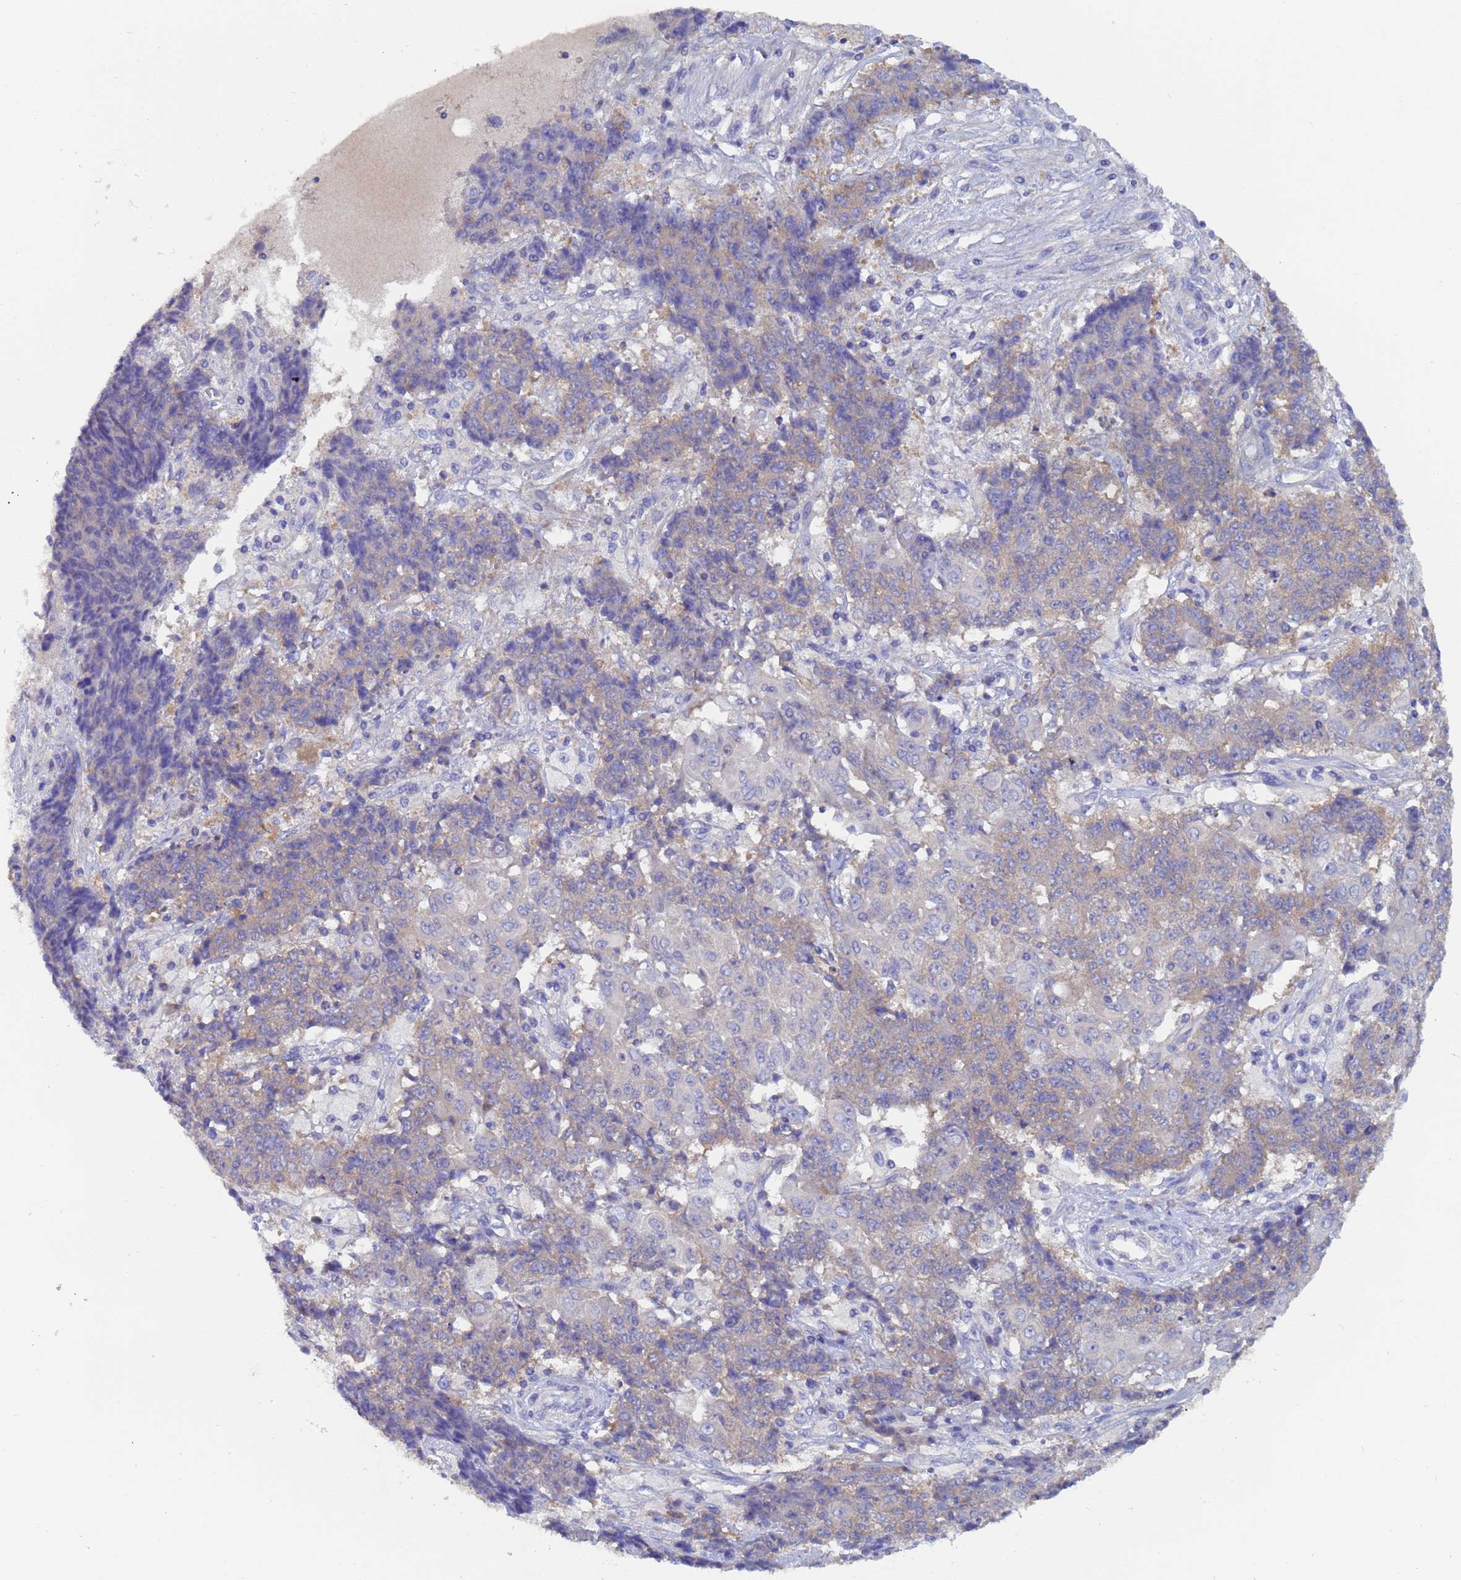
{"staining": {"intensity": "negative", "quantity": "none", "location": "none"}, "tissue": "ovarian cancer", "cell_type": "Tumor cells", "image_type": "cancer", "snomed": [{"axis": "morphology", "description": "Carcinoma, endometroid"}, {"axis": "topography", "description": "Ovary"}], "caption": "Endometroid carcinoma (ovarian) was stained to show a protein in brown. There is no significant staining in tumor cells.", "gene": "UBE2O", "patient": {"sex": "female", "age": 42}}